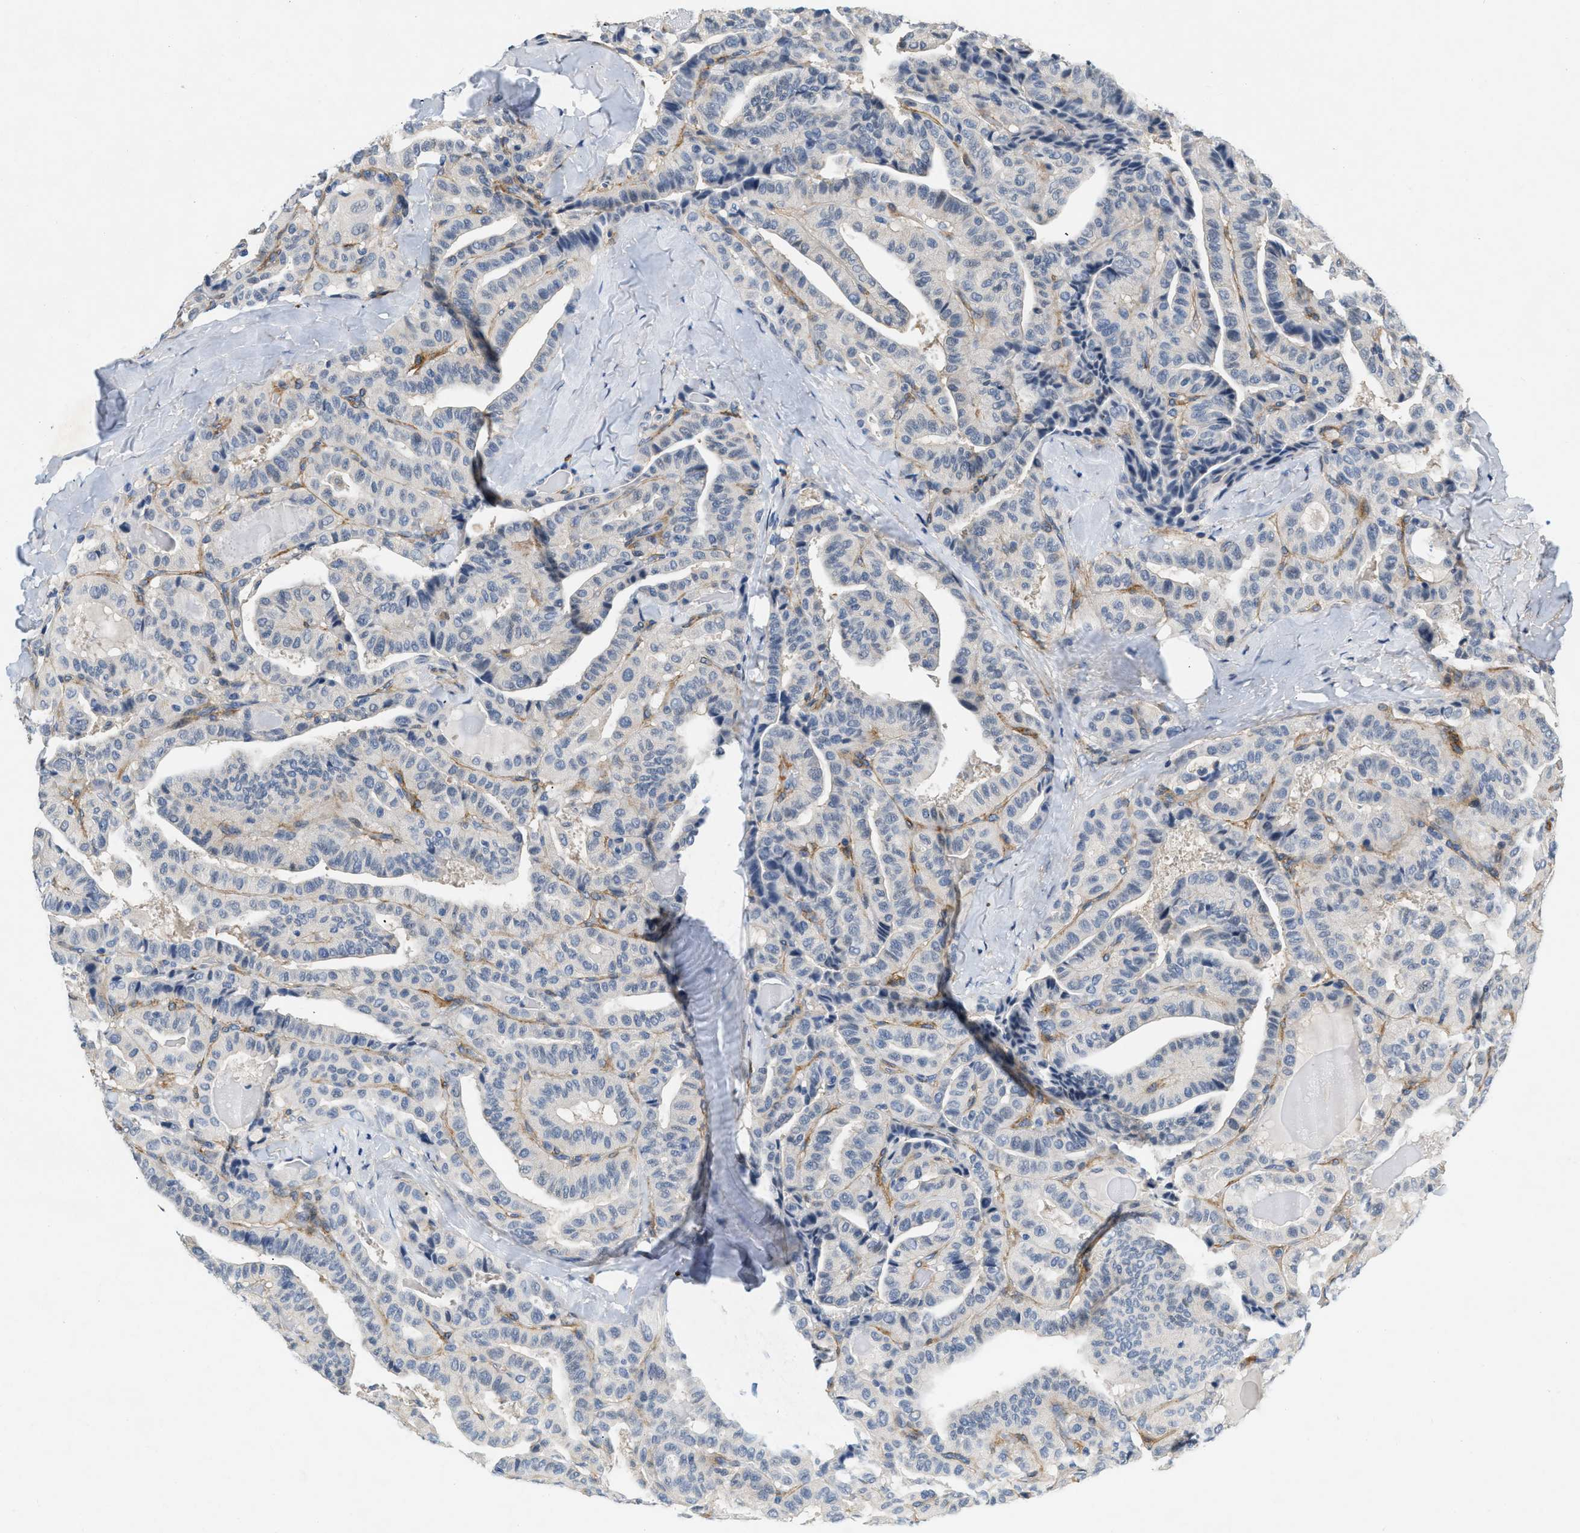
{"staining": {"intensity": "negative", "quantity": "none", "location": "none"}, "tissue": "thyroid cancer", "cell_type": "Tumor cells", "image_type": "cancer", "snomed": [{"axis": "morphology", "description": "Papillary adenocarcinoma, NOS"}, {"axis": "topography", "description": "Thyroid gland"}], "caption": "Protein analysis of thyroid cancer (papillary adenocarcinoma) exhibits no significant staining in tumor cells.", "gene": "PDGFRA", "patient": {"sex": "male", "age": 77}}